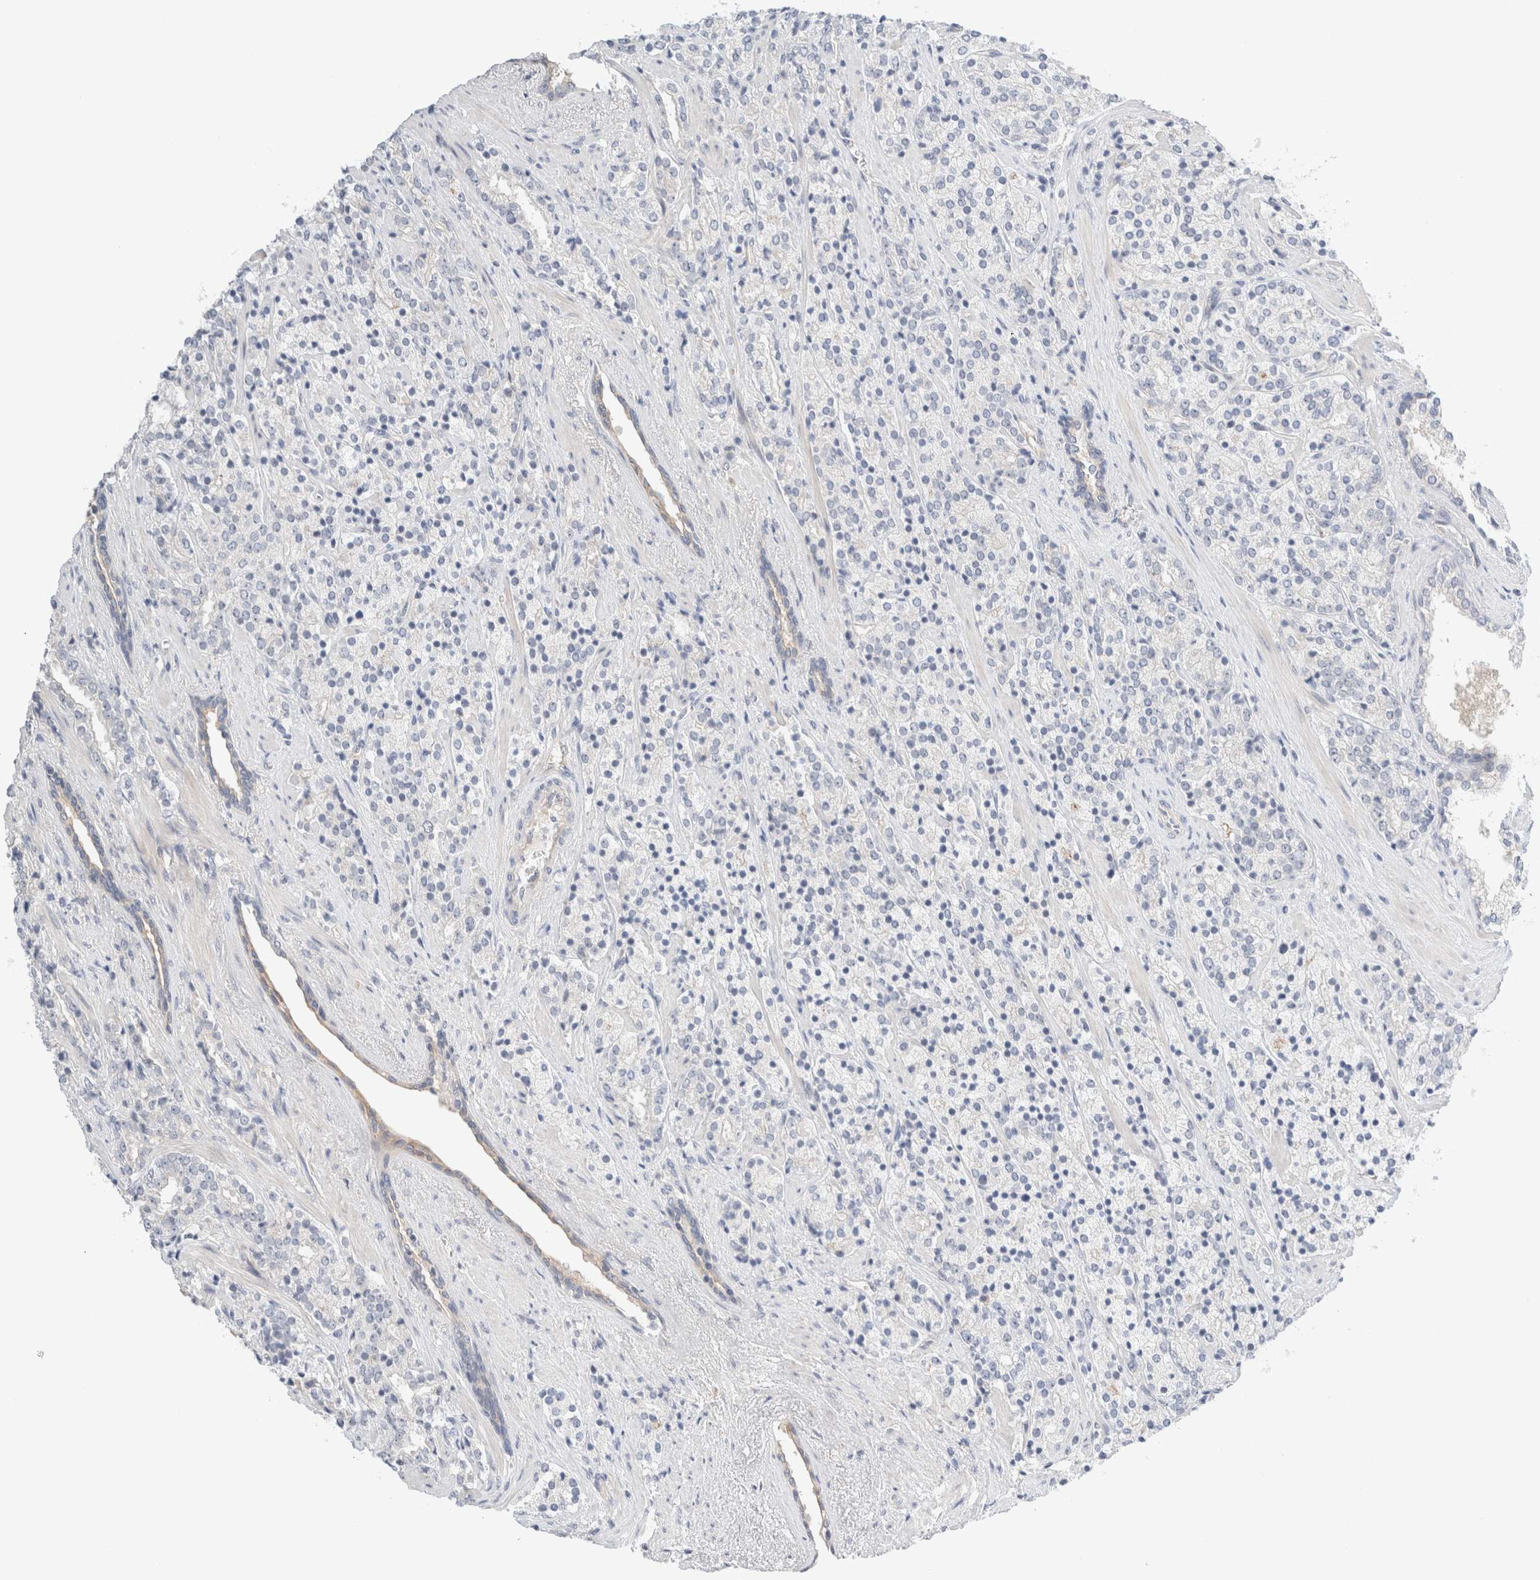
{"staining": {"intensity": "negative", "quantity": "none", "location": "none"}, "tissue": "prostate cancer", "cell_type": "Tumor cells", "image_type": "cancer", "snomed": [{"axis": "morphology", "description": "Adenocarcinoma, High grade"}, {"axis": "topography", "description": "Prostate"}], "caption": "Immunohistochemical staining of human prostate cancer displays no significant staining in tumor cells.", "gene": "SDR16C5", "patient": {"sex": "male", "age": 71}}